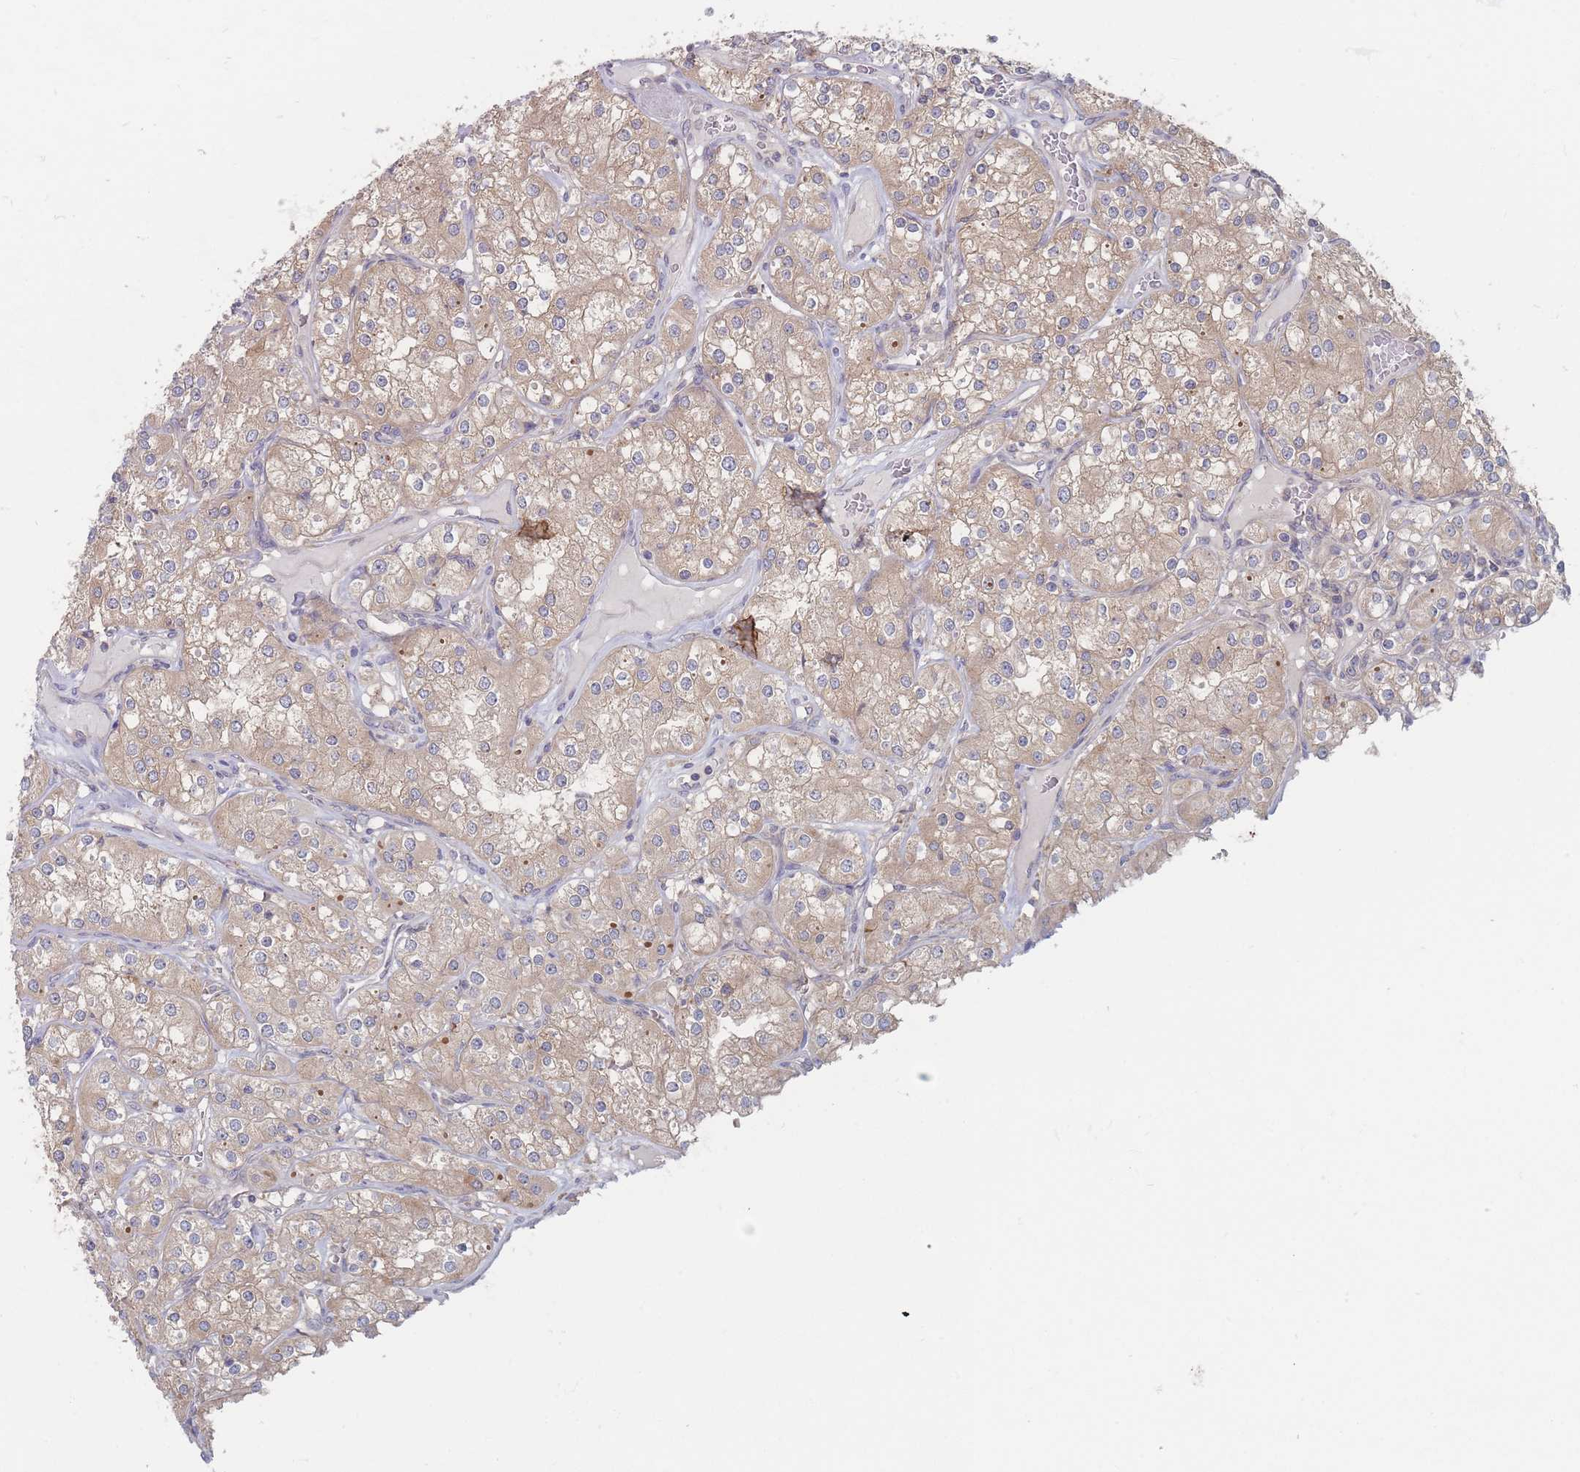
{"staining": {"intensity": "weak", "quantity": ">75%", "location": "cytoplasmic/membranous"}, "tissue": "renal cancer", "cell_type": "Tumor cells", "image_type": "cancer", "snomed": [{"axis": "morphology", "description": "Adenocarcinoma, NOS"}, {"axis": "topography", "description": "Kidney"}], "caption": "Renal adenocarcinoma stained for a protein reveals weak cytoplasmic/membranous positivity in tumor cells.", "gene": "EFCC1", "patient": {"sex": "male", "age": 77}}